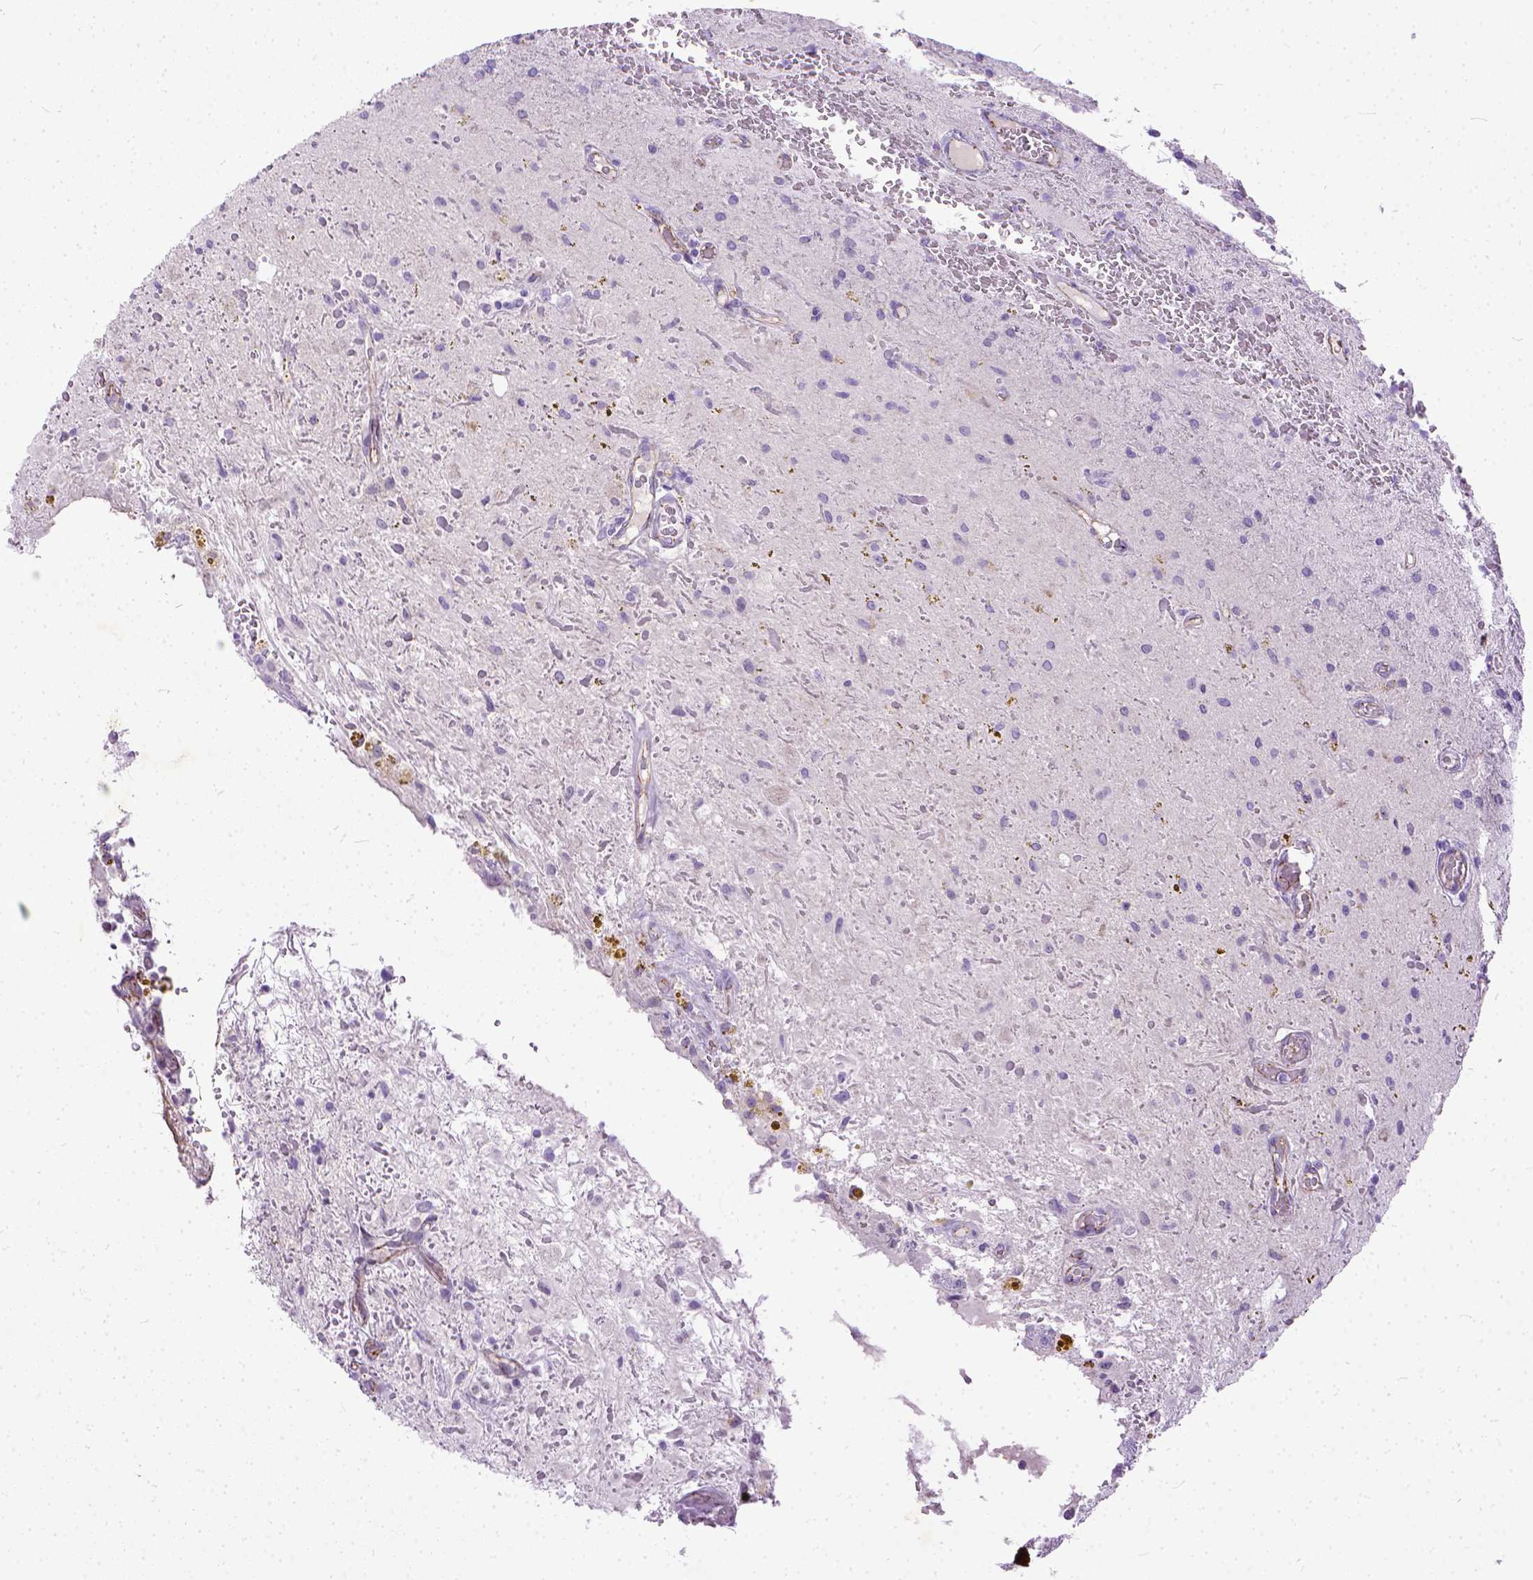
{"staining": {"intensity": "negative", "quantity": "none", "location": "none"}, "tissue": "glioma", "cell_type": "Tumor cells", "image_type": "cancer", "snomed": [{"axis": "morphology", "description": "Glioma, malignant, Low grade"}, {"axis": "topography", "description": "Cerebellum"}], "caption": "DAB (3,3'-diaminobenzidine) immunohistochemical staining of human malignant glioma (low-grade) exhibits no significant positivity in tumor cells. (Stains: DAB immunohistochemistry (IHC) with hematoxylin counter stain, Microscopy: brightfield microscopy at high magnification).", "gene": "ADGRF1", "patient": {"sex": "female", "age": 14}}